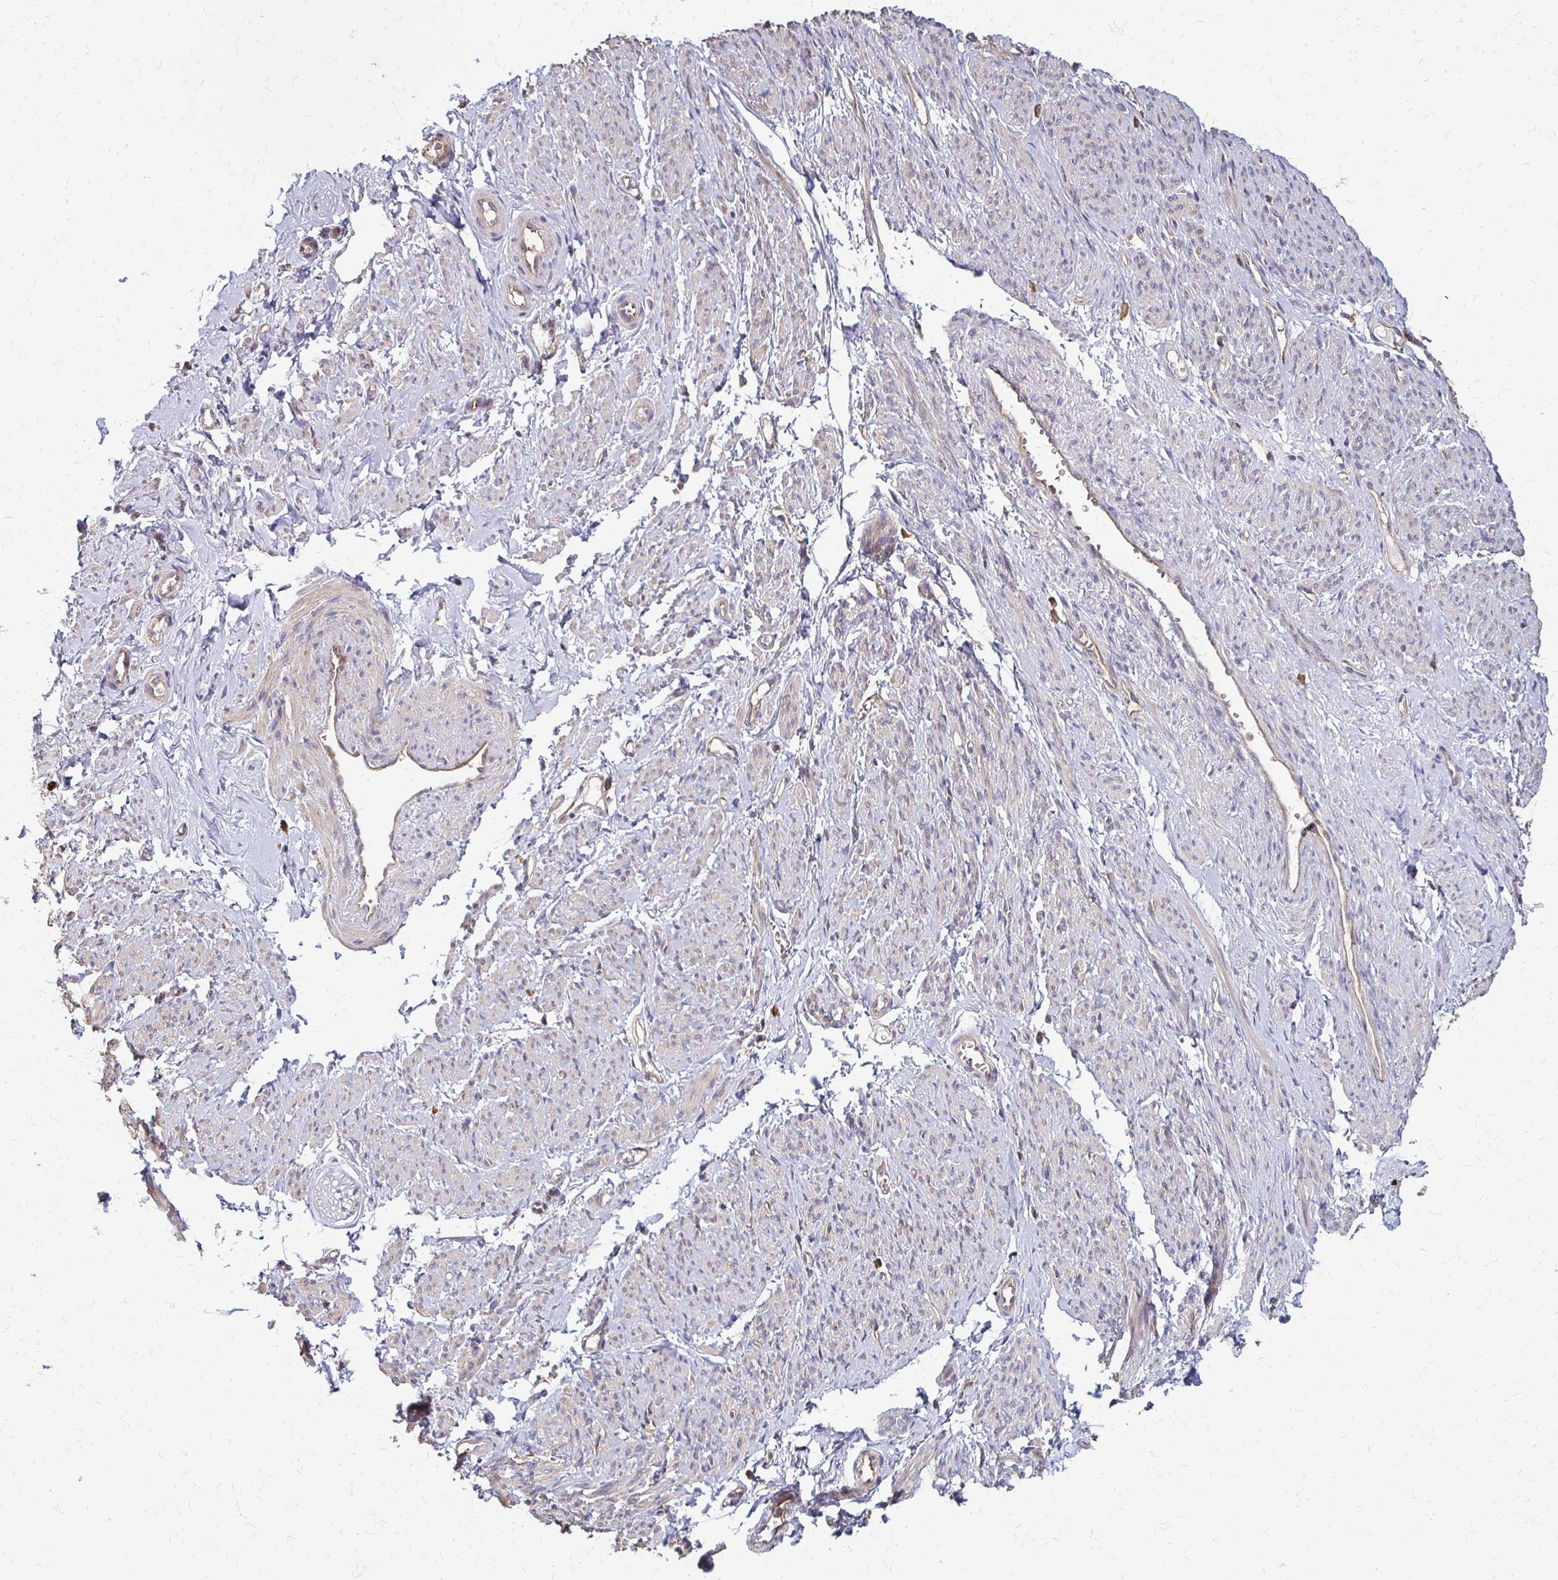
{"staining": {"intensity": "weak", "quantity": "<25%", "location": "cytoplasmic/membranous"}, "tissue": "smooth muscle", "cell_type": "Smooth muscle cells", "image_type": "normal", "snomed": [{"axis": "morphology", "description": "Normal tissue, NOS"}, {"axis": "topography", "description": "Smooth muscle"}], "caption": "This is a photomicrograph of immunohistochemistry staining of unremarkable smooth muscle, which shows no positivity in smooth muscle cells.", "gene": "SLC9A9", "patient": {"sex": "female", "age": 65}}